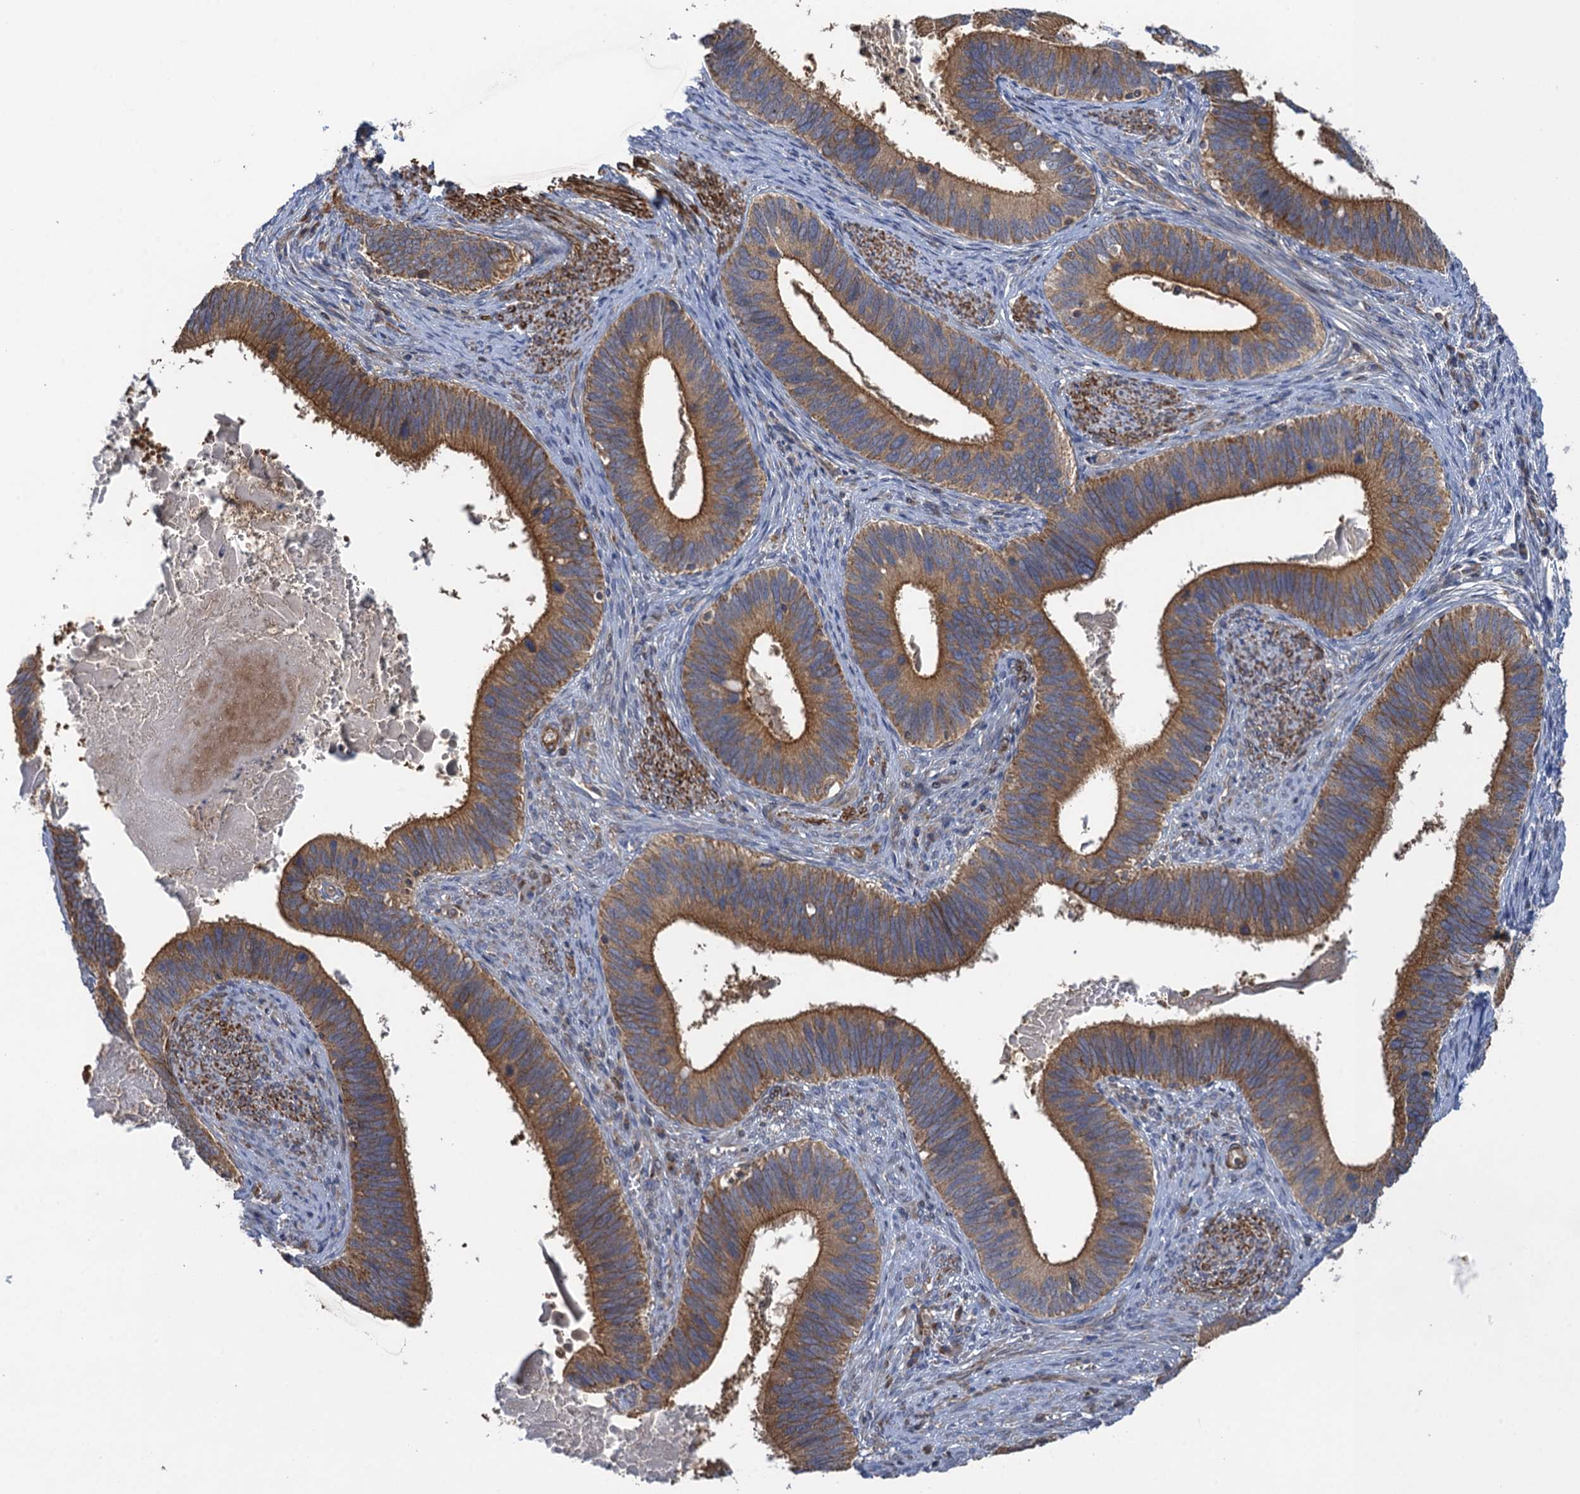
{"staining": {"intensity": "moderate", "quantity": ">75%", "location": "cytoplasmic/membranous"}, "tissue": "cervical cancer", "cell_type": "Tumor cells", "image_type": "cancer", "snomed": [{"axis": "morphology", "description": "Adenocarcinoma, NOS"}, {"axis": "topography", "description": "Cervix"}], "caption": "Protein staining displays moderate cytoplasmic/membranous positivity in about >75% of tumor cells in adenocarcinoma (cervical).", "gene": "WDR88", "patient": {"sex": "female", "age": 42}}